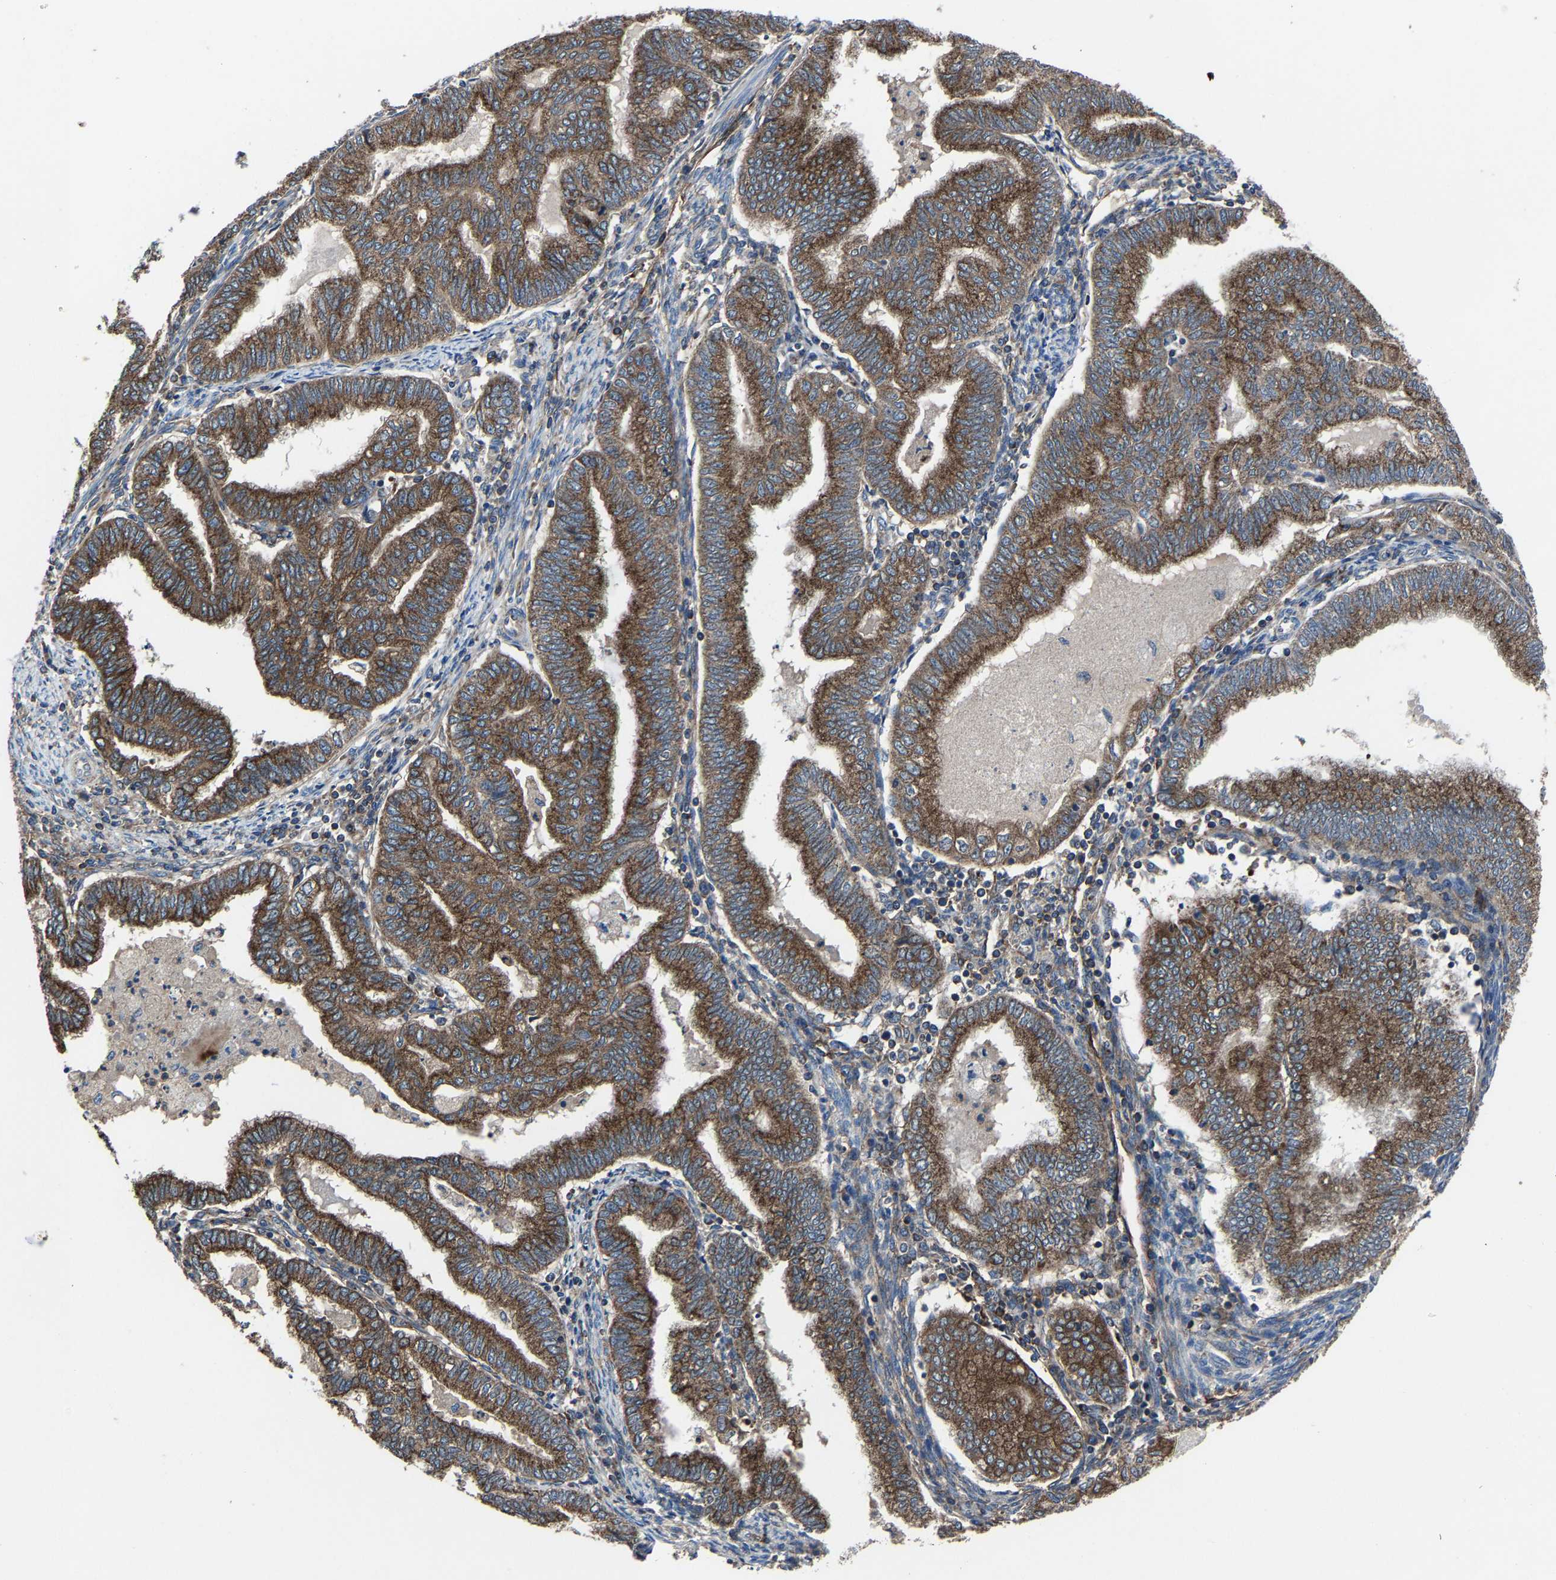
{"staining": {"intensity": "strong", "quantity": ">75%", "location": "cytoplasmic/membranous"}, "tissue": "endometrial cancer", "cell_type": "Tumor cells", "image_type": "cancer", "snomed": [{"axis": "morphology", "description": "Polyp, NOS"}, {"axis": "morphology", "description": "Adenocarcinoma, NOS"}, {"axis": "morphology", "description": "Adenoma, NOS"}, {"axis": "topography", "description": "Endometrium"}], "caption": "A high-resolution photomicrograph shows immunohistochemistry (IHC) staining of endometrial cancer, which reveals strong cytoplasmic/membranous positivity in approximately >75% of tumor cells.", "gene": "KIAA1958", "patient": {"sex": "female", "age": 79}}